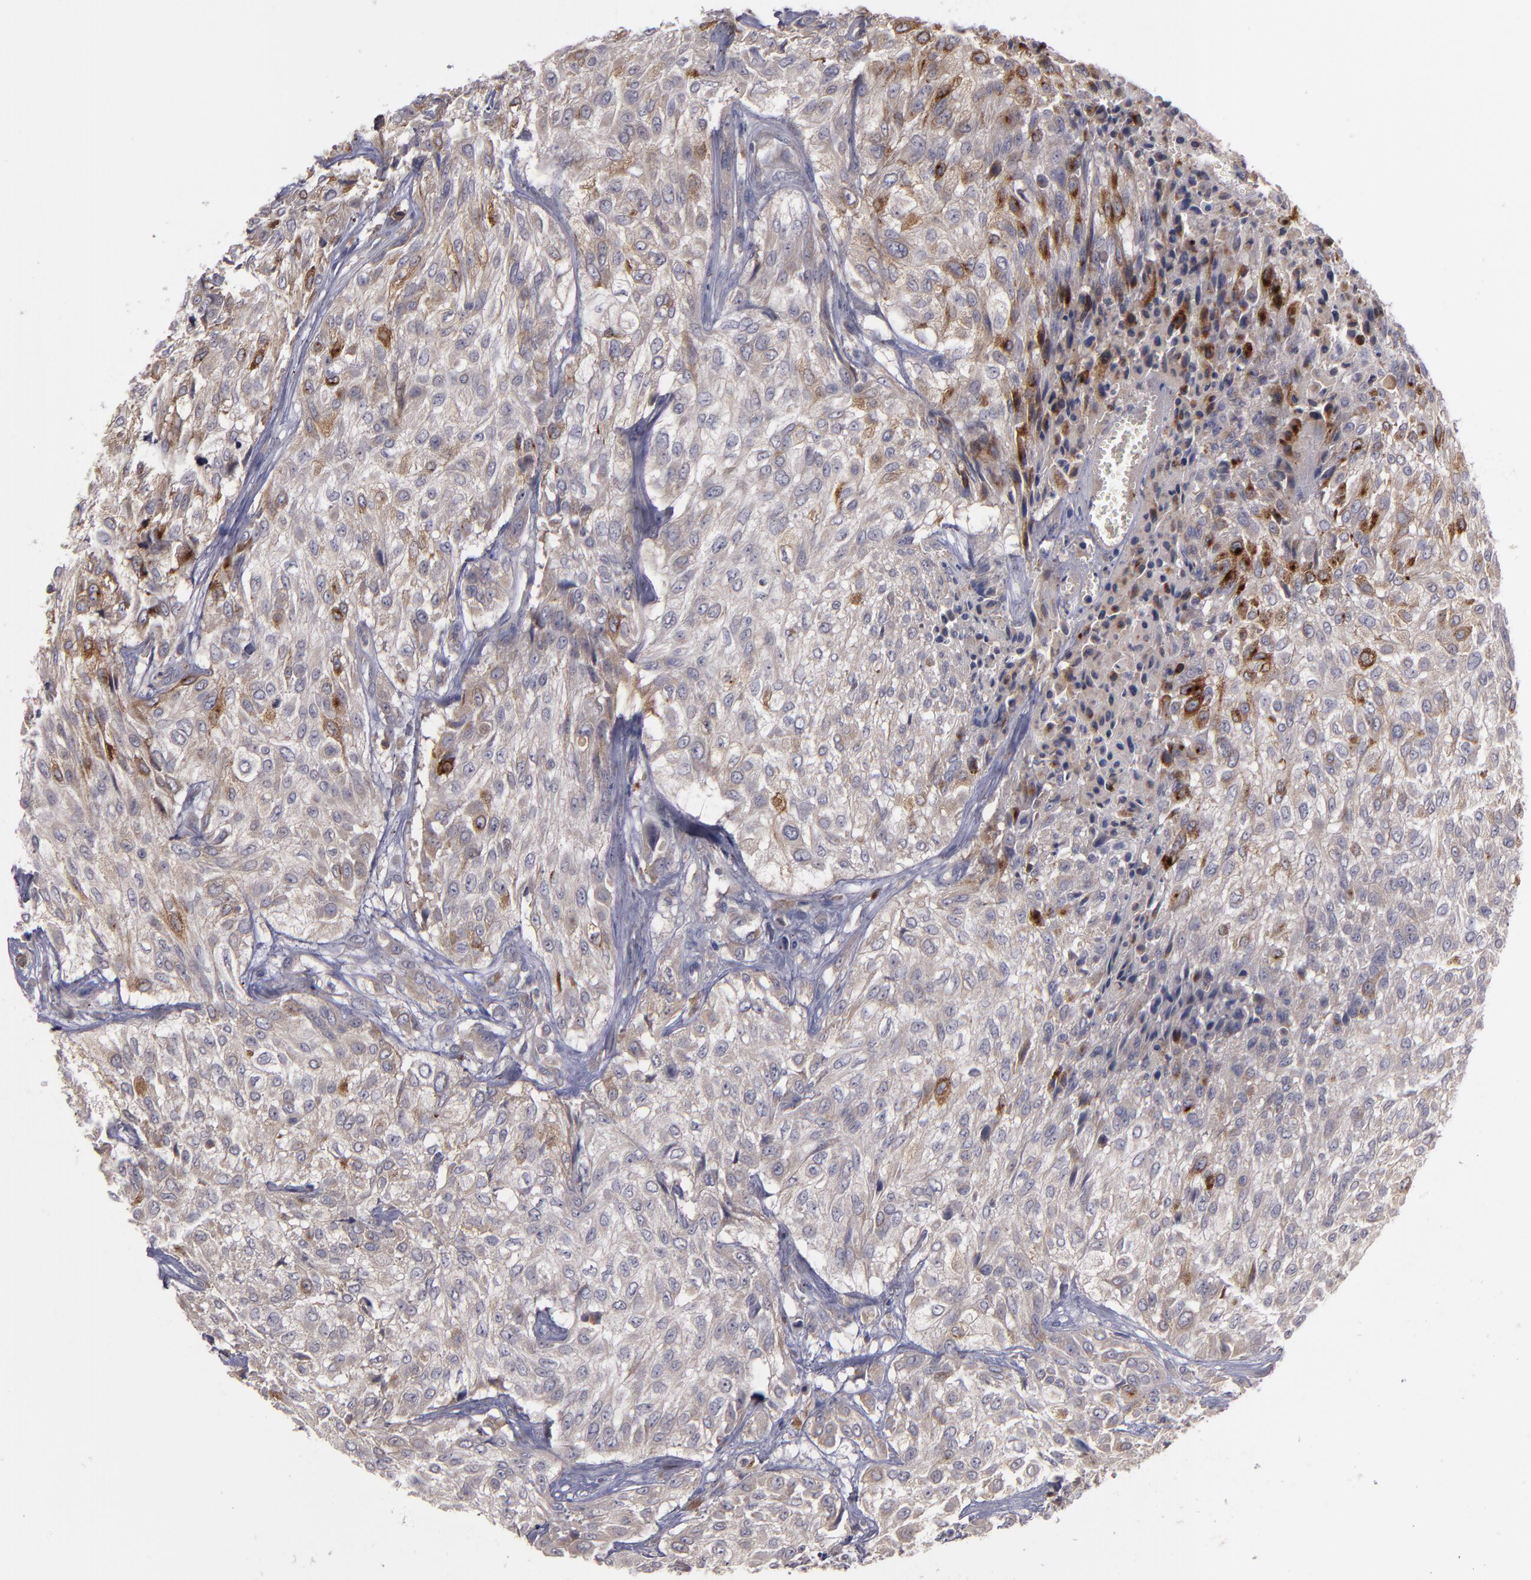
{"staining": {"intensity": "weak", "quantity": ">75%", "location": "cytoplasmic/membranous"}, "tissue": "urothelial cancer", "cell_type": "Tumor cells", "image_type": "cancer", "snomed": [{"axis": "morphology", "description": "Urothelial carcinoma, High grade"}, {"axis": "topography", "description": "Urinary bladder"}], "caption": "Urothelial cancer stained for a protein (brown) demonstrates weak cytoplasmic/membranous positive positivity in about >75% of tumor cells.", "gene": "MMP11", "patient": {"sex": "male", "age": 57}}